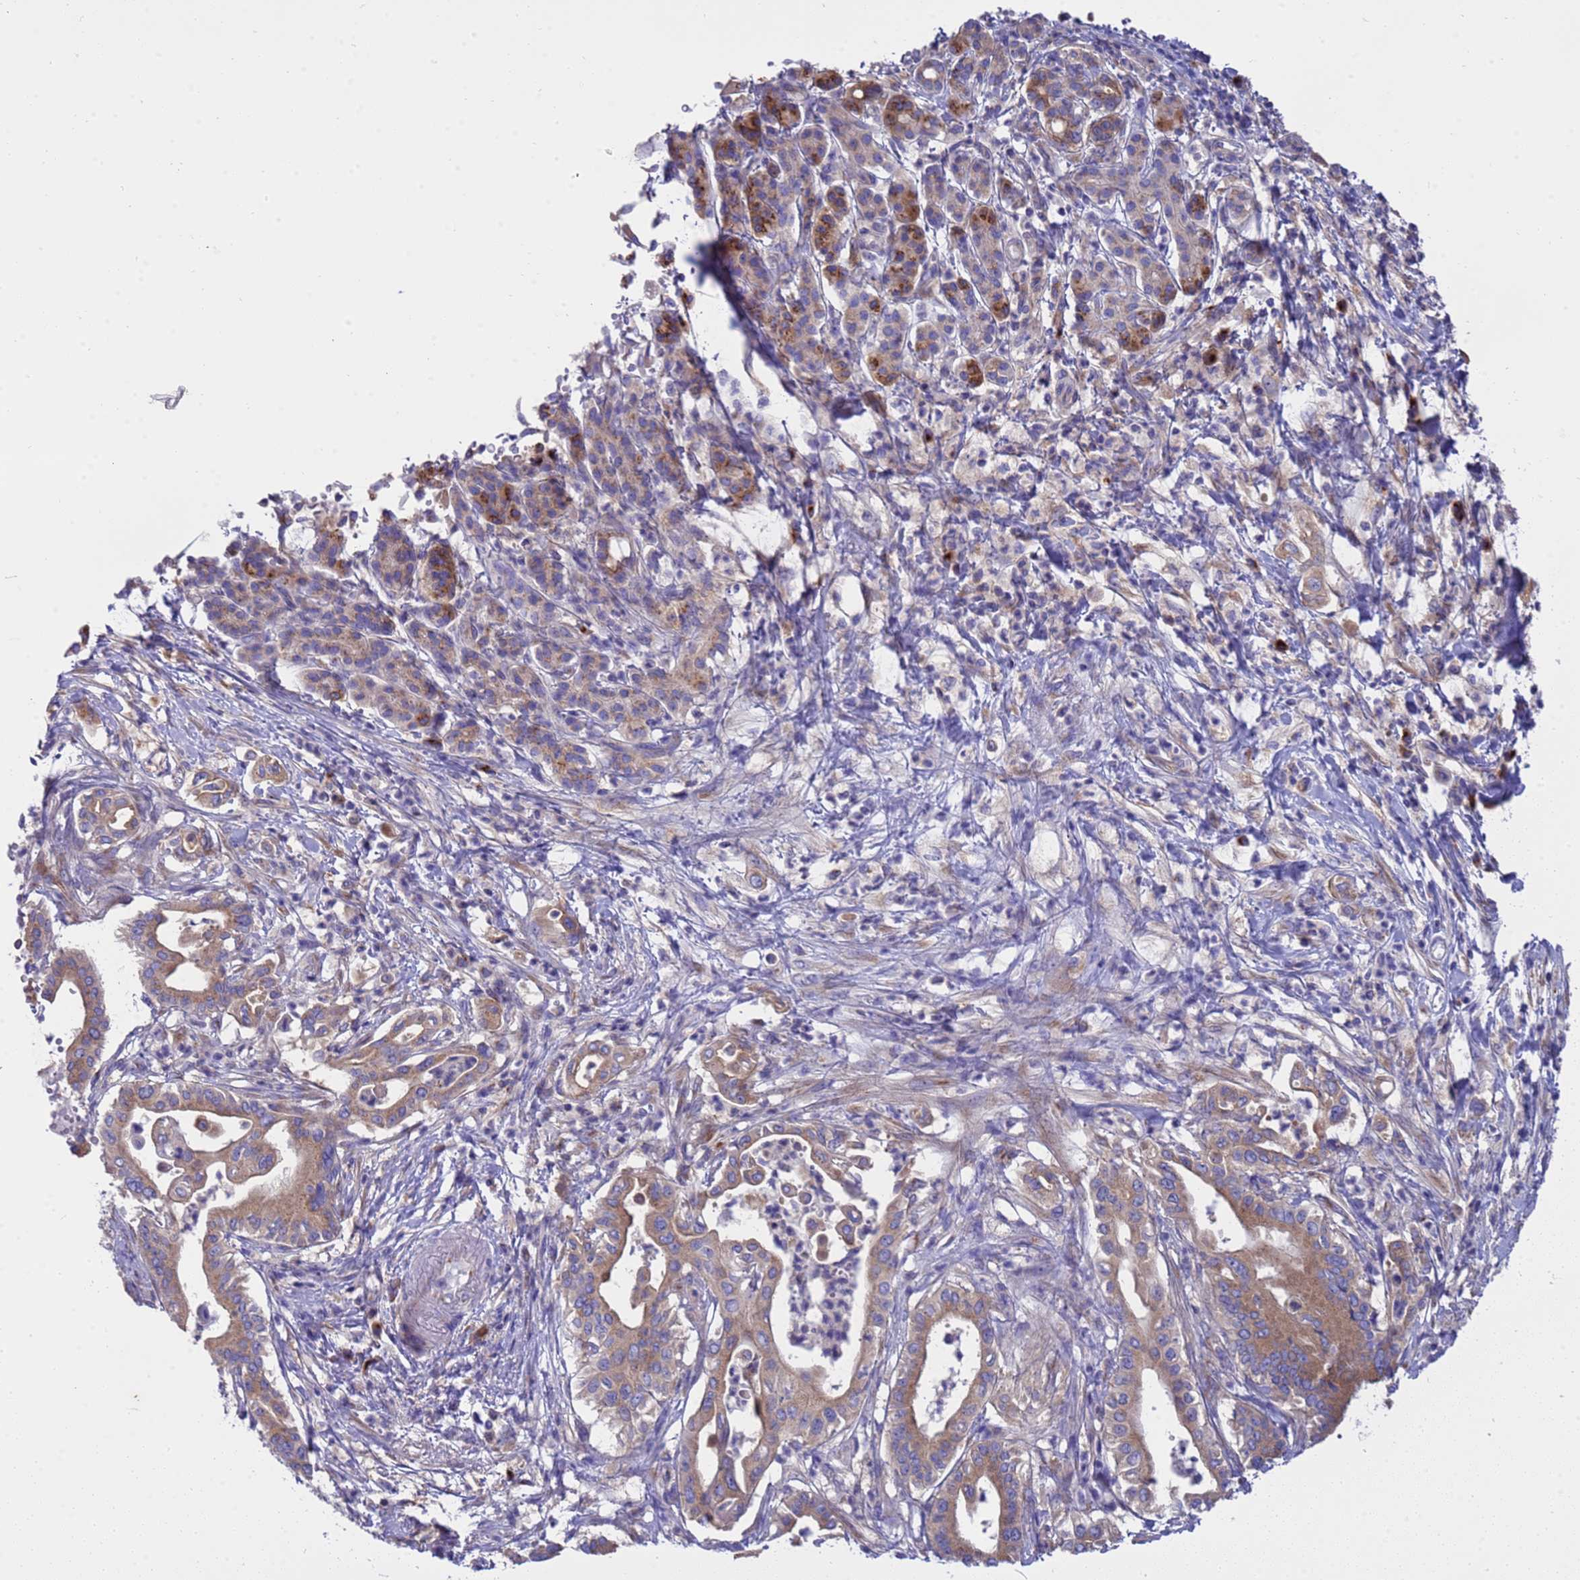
{"staining": {"intensity": "weak", "quantity": ">75%", "location": "cytoplasmic/membranous"}, "tissue": "pancreatic cancer", "cell_type": "Tumor cells", "image_type": "cancer", "snomed": [{"axis": "morphology", "description": "Adenocarcinoma, NOS"}, {"axis": "topography", "description": "Pancreas"}], "caption": "Protein expression analysis of pancreatic cancer (adenocarcinoma) exhibits weak cytoplasmic/membranous staining in approximately >75% of tumor cells. (DAB IHC with brightfield microscopy, high magnification).", "gene": "ANAPC1", "patient": {"sex": "female", "age": 77}}